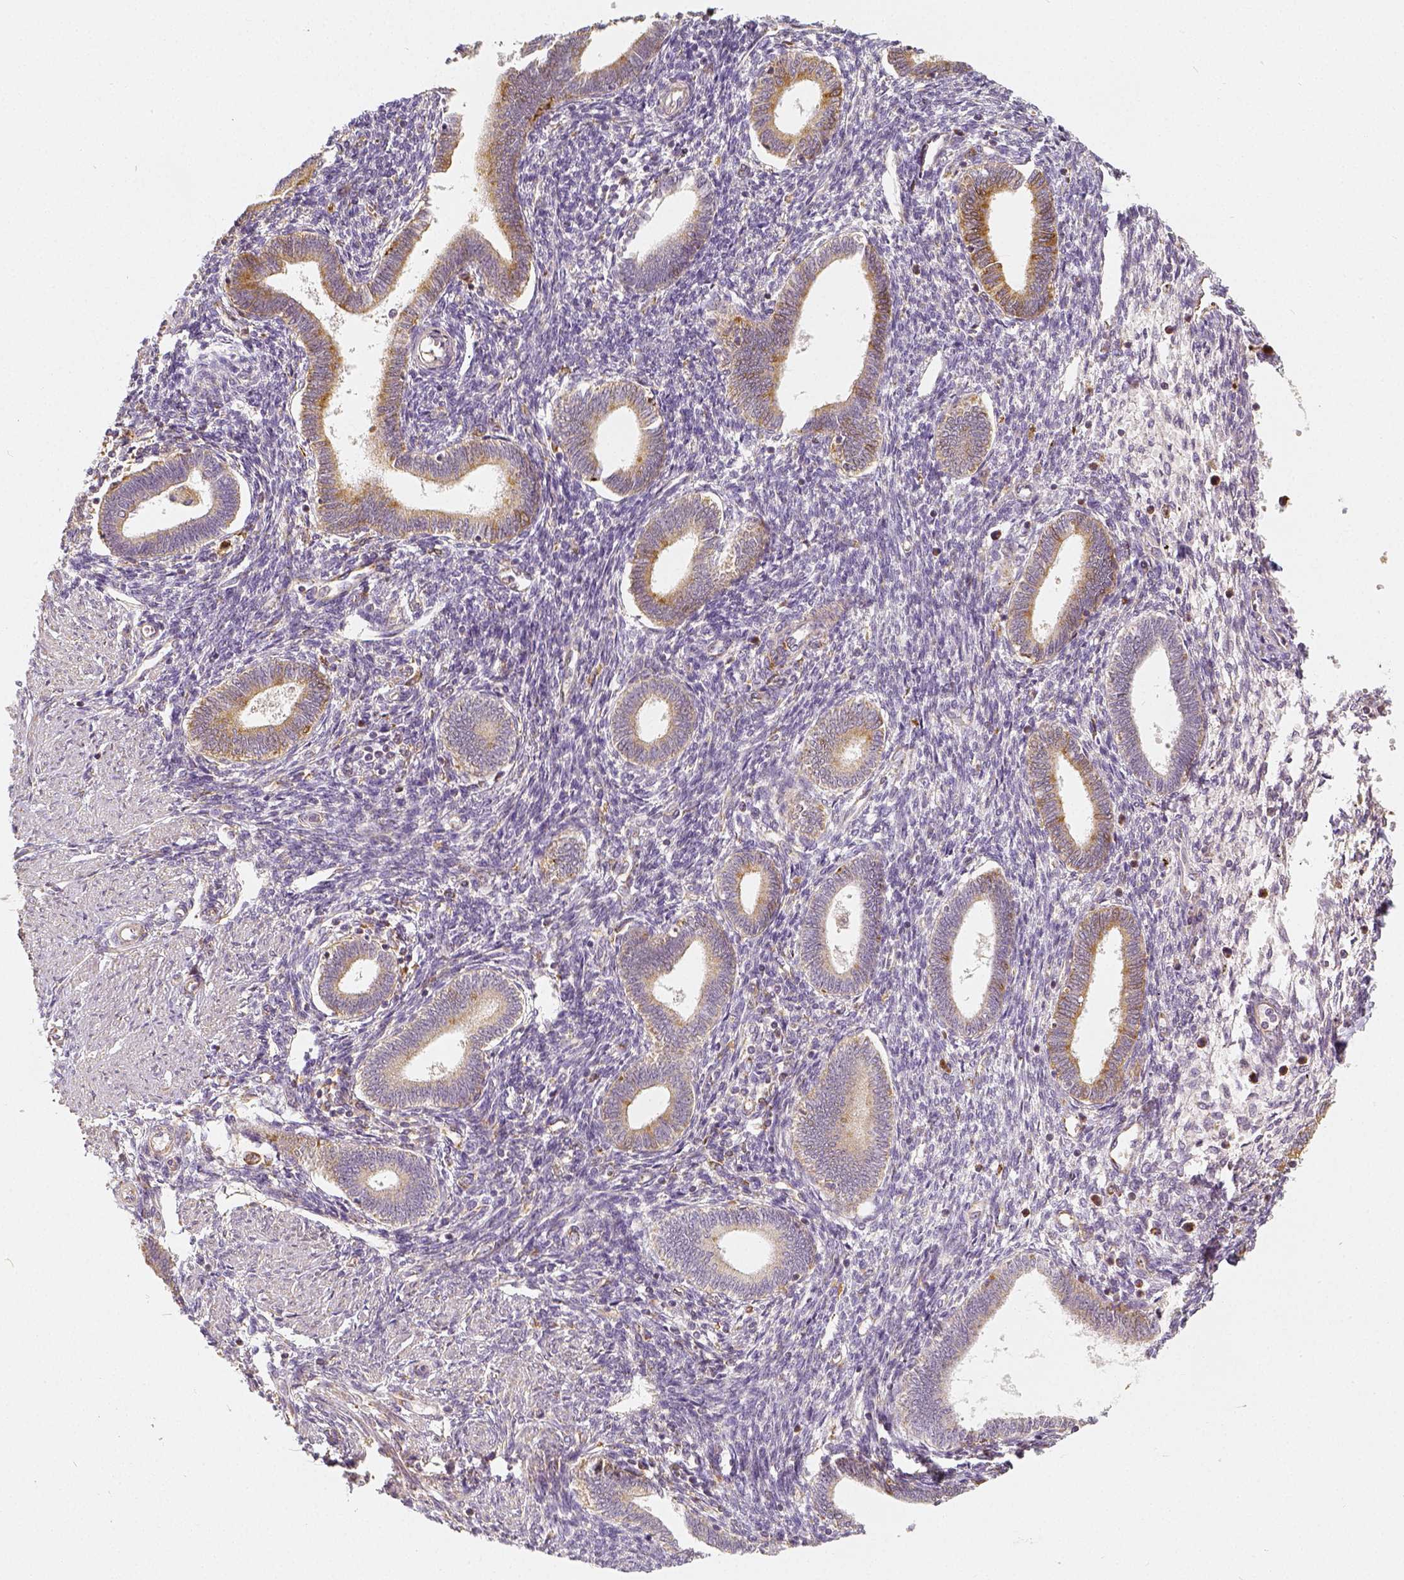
{"staining": {"intensity": "negative", "quantity": "none", "location": "none"}, "tissue": "endometrium", "cell_type": "Cells in endometrial stroma", "image_type": "normal", "snomed": [{"axis": "morphology", "description": "Normal tissue, NOS"}, {"axis": "topography", "description": "Endometrium"}], "caption": "A high-resolution histopathology image shows IHC staining of unremarkable endometrium, which exhibits no significant staining in cells in endometrial stroma.", "gene": "PGAM5", "patient": {"sex": "female", "age": 42}}